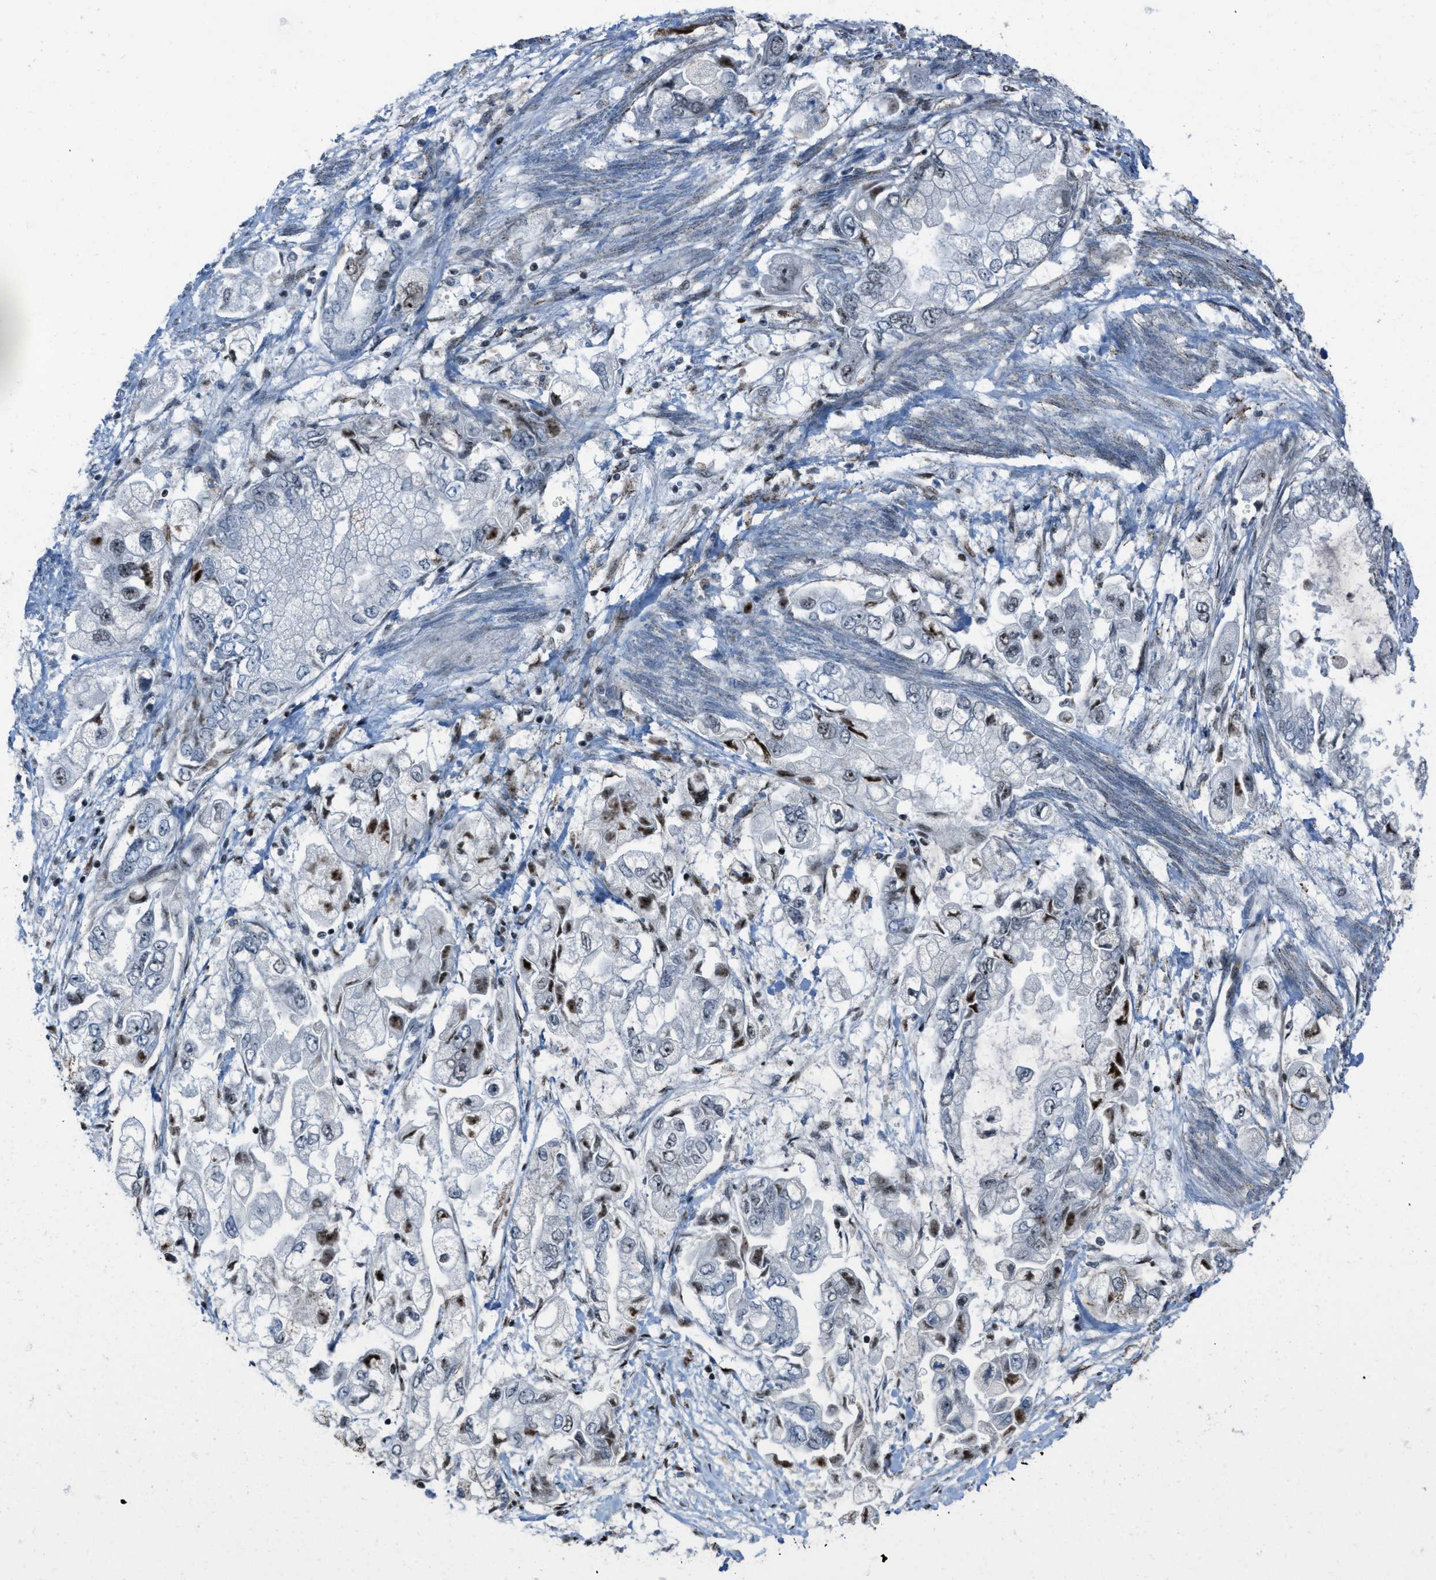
{"staining": {"intensity": "moderate", "quantity": "<25%", "location": "nuclear"}, "tissue": "stomach cancer", "cell_type": "Tumor cells", "image_type": "cancer", "snomed": [{"axis": "morphology", "description": "Normal tissue, NOS"}, {"axis": "morphology", "description": "Adenocarcinoma, NOS"}, {"axis": "topography", "description": "Stomach"}], "caption": "Human adenocarcinoma (stomach) stained for a protein (brown) reveals moderate nuclear positive expression in about <25% of tumor cells.", "gene": "SLFN5", "patient": {"sex": "male", "age": 62}}